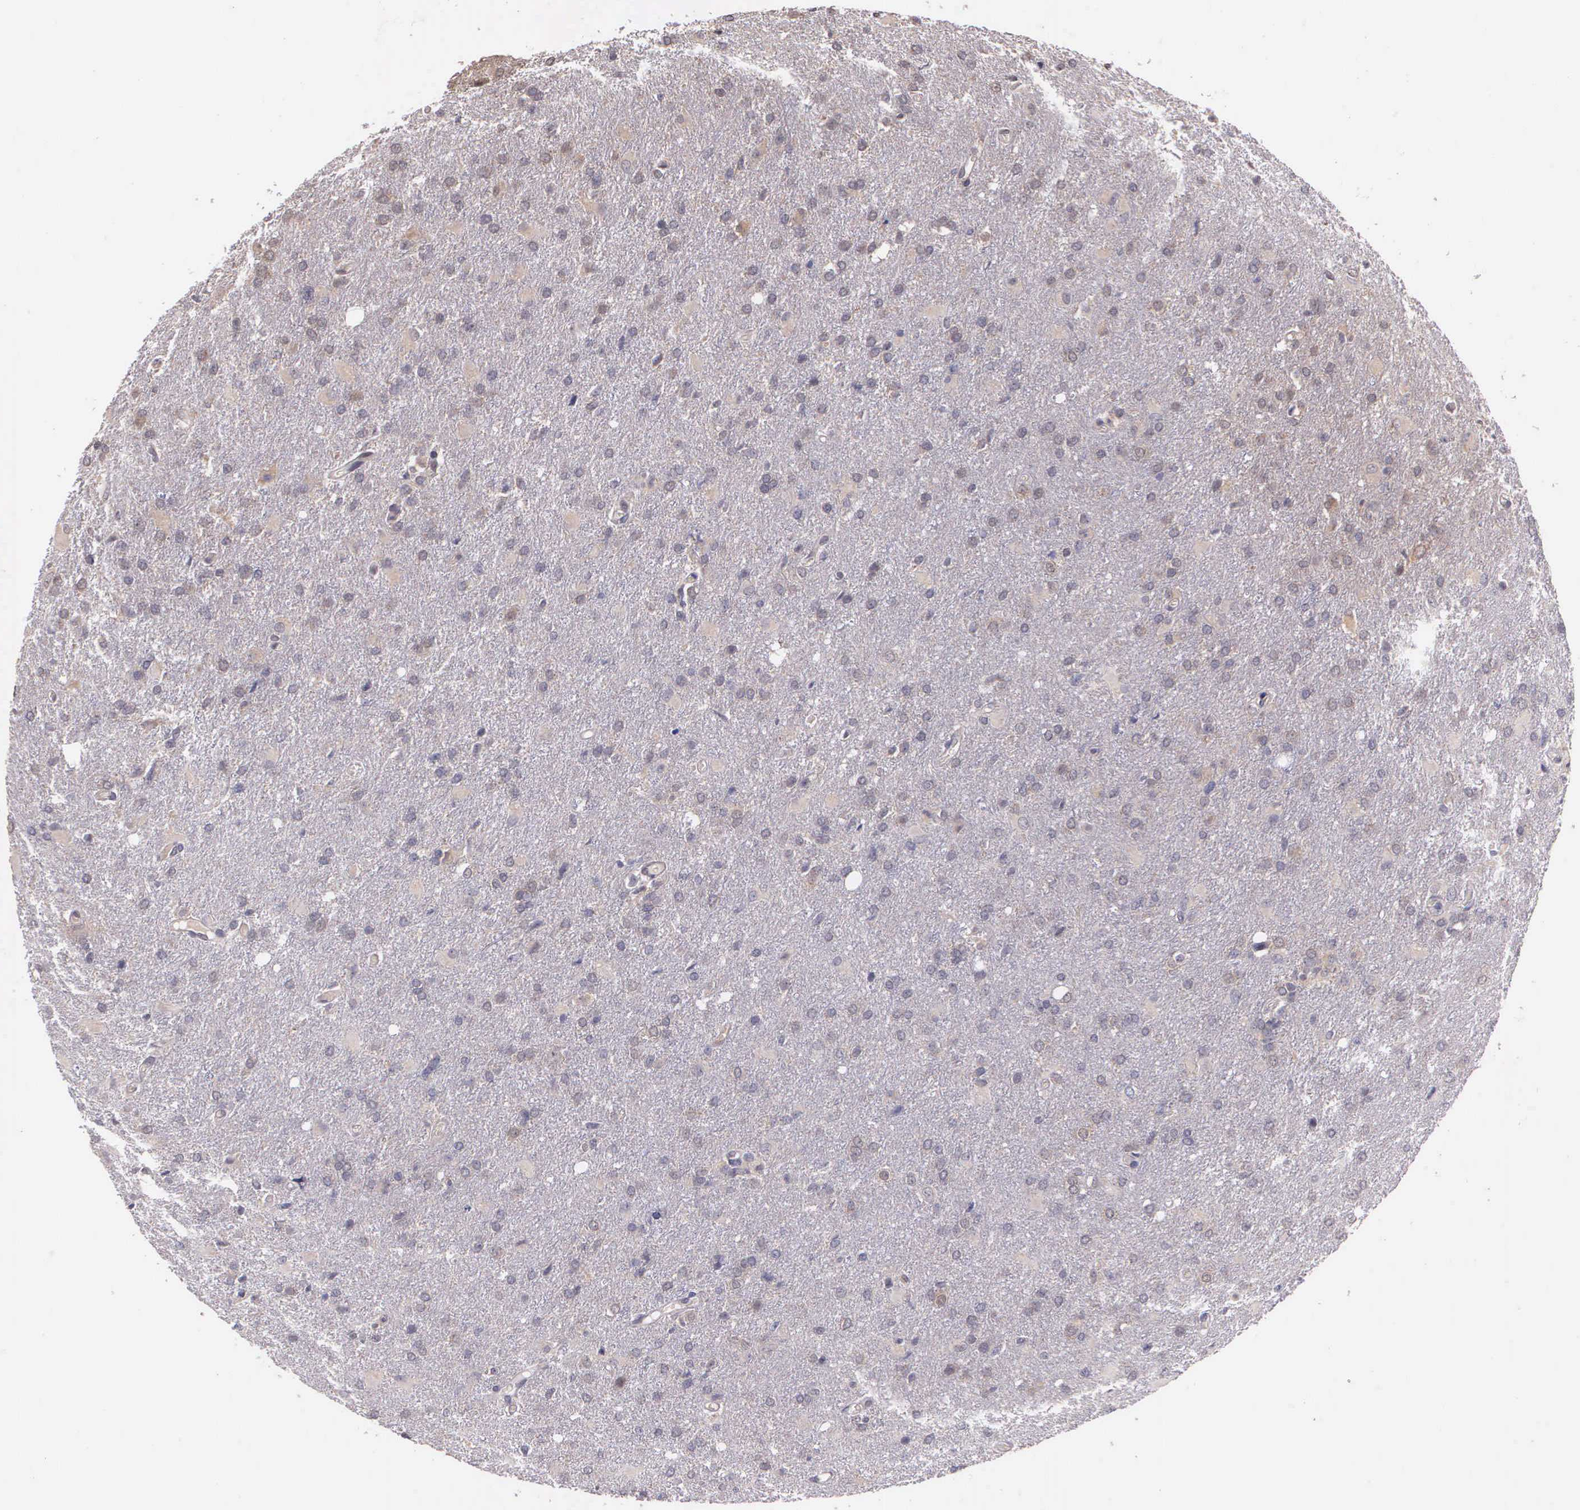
{"staining": {"intensity": "negative", "quantity": "none", "location": "none"}, "tissue": "glioma", "cell_type": "Tumor cells", "image_type": "cancer", "snomed": [{"axis": "morphology", "description": "Glioma, malignant, High grade"}, {"axis": "topography", "description": "Brain"}], "caption": "Immunohistochemical staining of malignant glioma (high-grade) demonstrates no significant staining in tumor cells. The staining is performed using DAB (3,3'-diaminobenzidine) brown chromogen with nuclei counter-stained in using hematoxylin.", "gene": "IGBP1", "patient": {"sex": "male", "age": 68}}